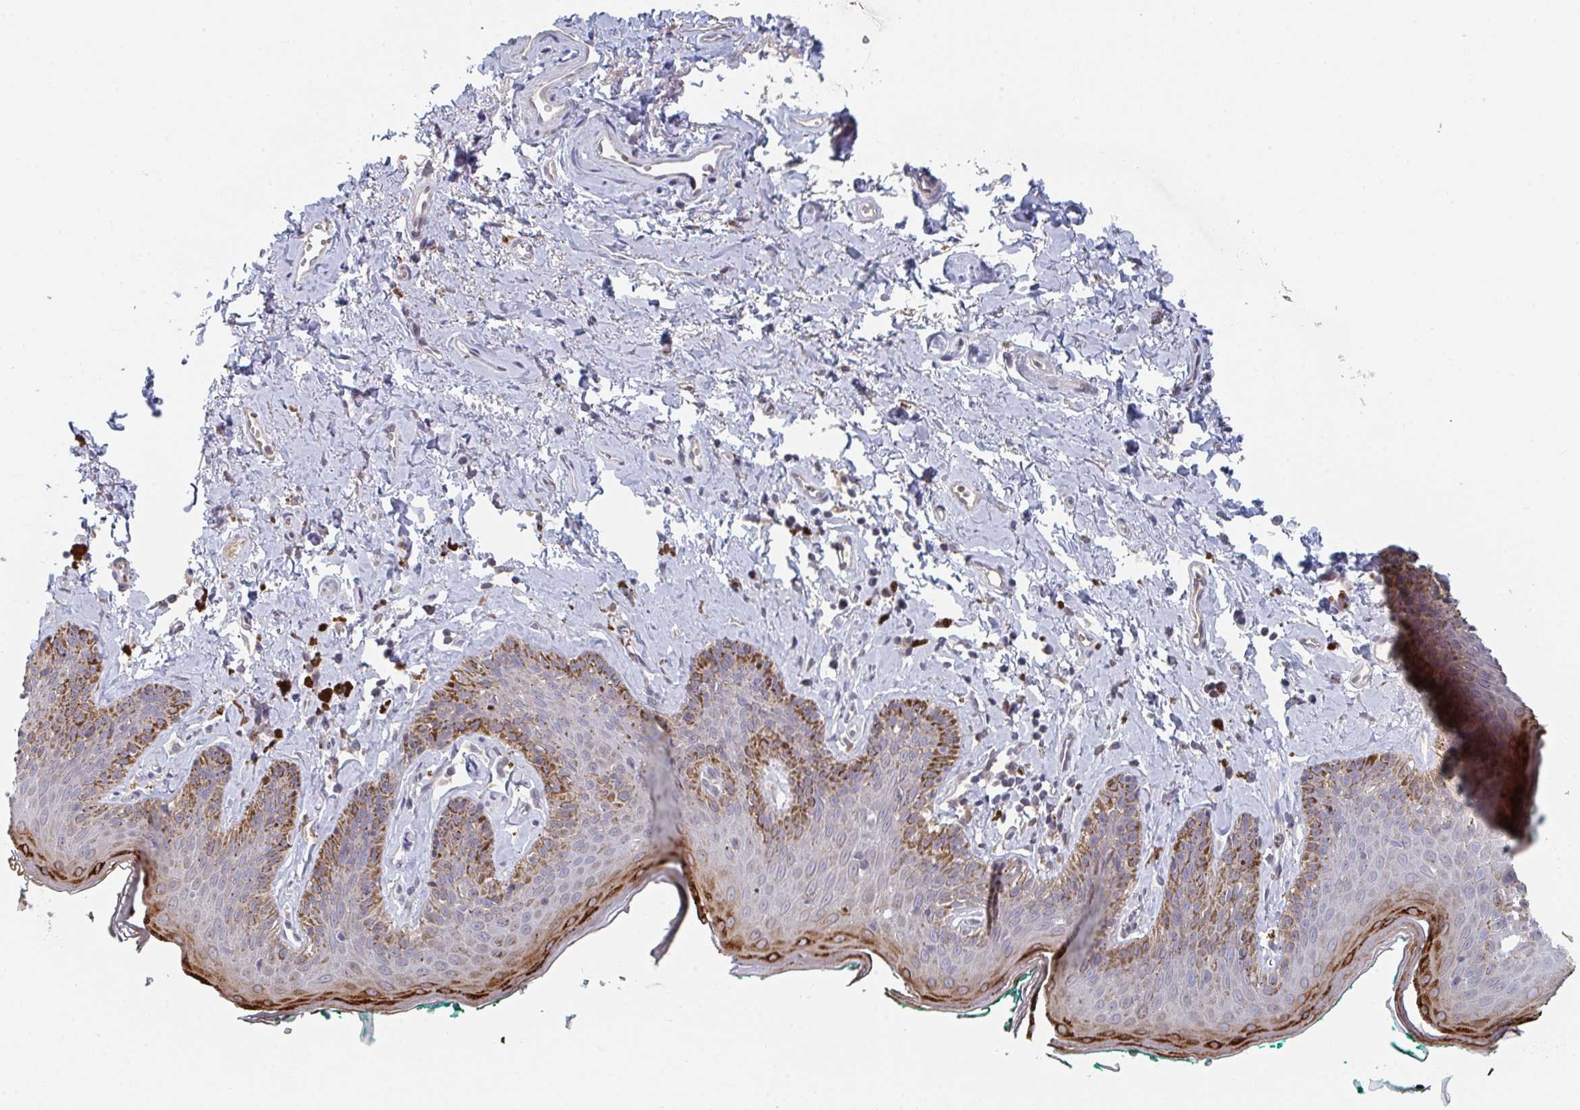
{"staining": {"intensity": "strong", "quantity": "25%-75%", "location": "cytoplasmic/membranous"}, "tissue": "skin", "cell_type": "Epidermal cells", "image_type": "normal", "snomed": [{"axis": "morphology", "description": "Normal tissue, NOS"}, {"axis": "topography", "description": "Vulva"}, {"axis": "topography", "description": "Peripheral nerve tissue"}], "caption": "Immunohistochemical staining of benign skin displays high levels of strong cytoplasmic/membranous expression in about 25%-75% of epidermal cells. (Stains: DAB (3,3'-diaminobenzidine) in brown, nuclei in blue, Microscopy: brightfield microscopy at high magnification).", "gene": "ELOVL1", "patient": {"sex": "female", "age": 66}}